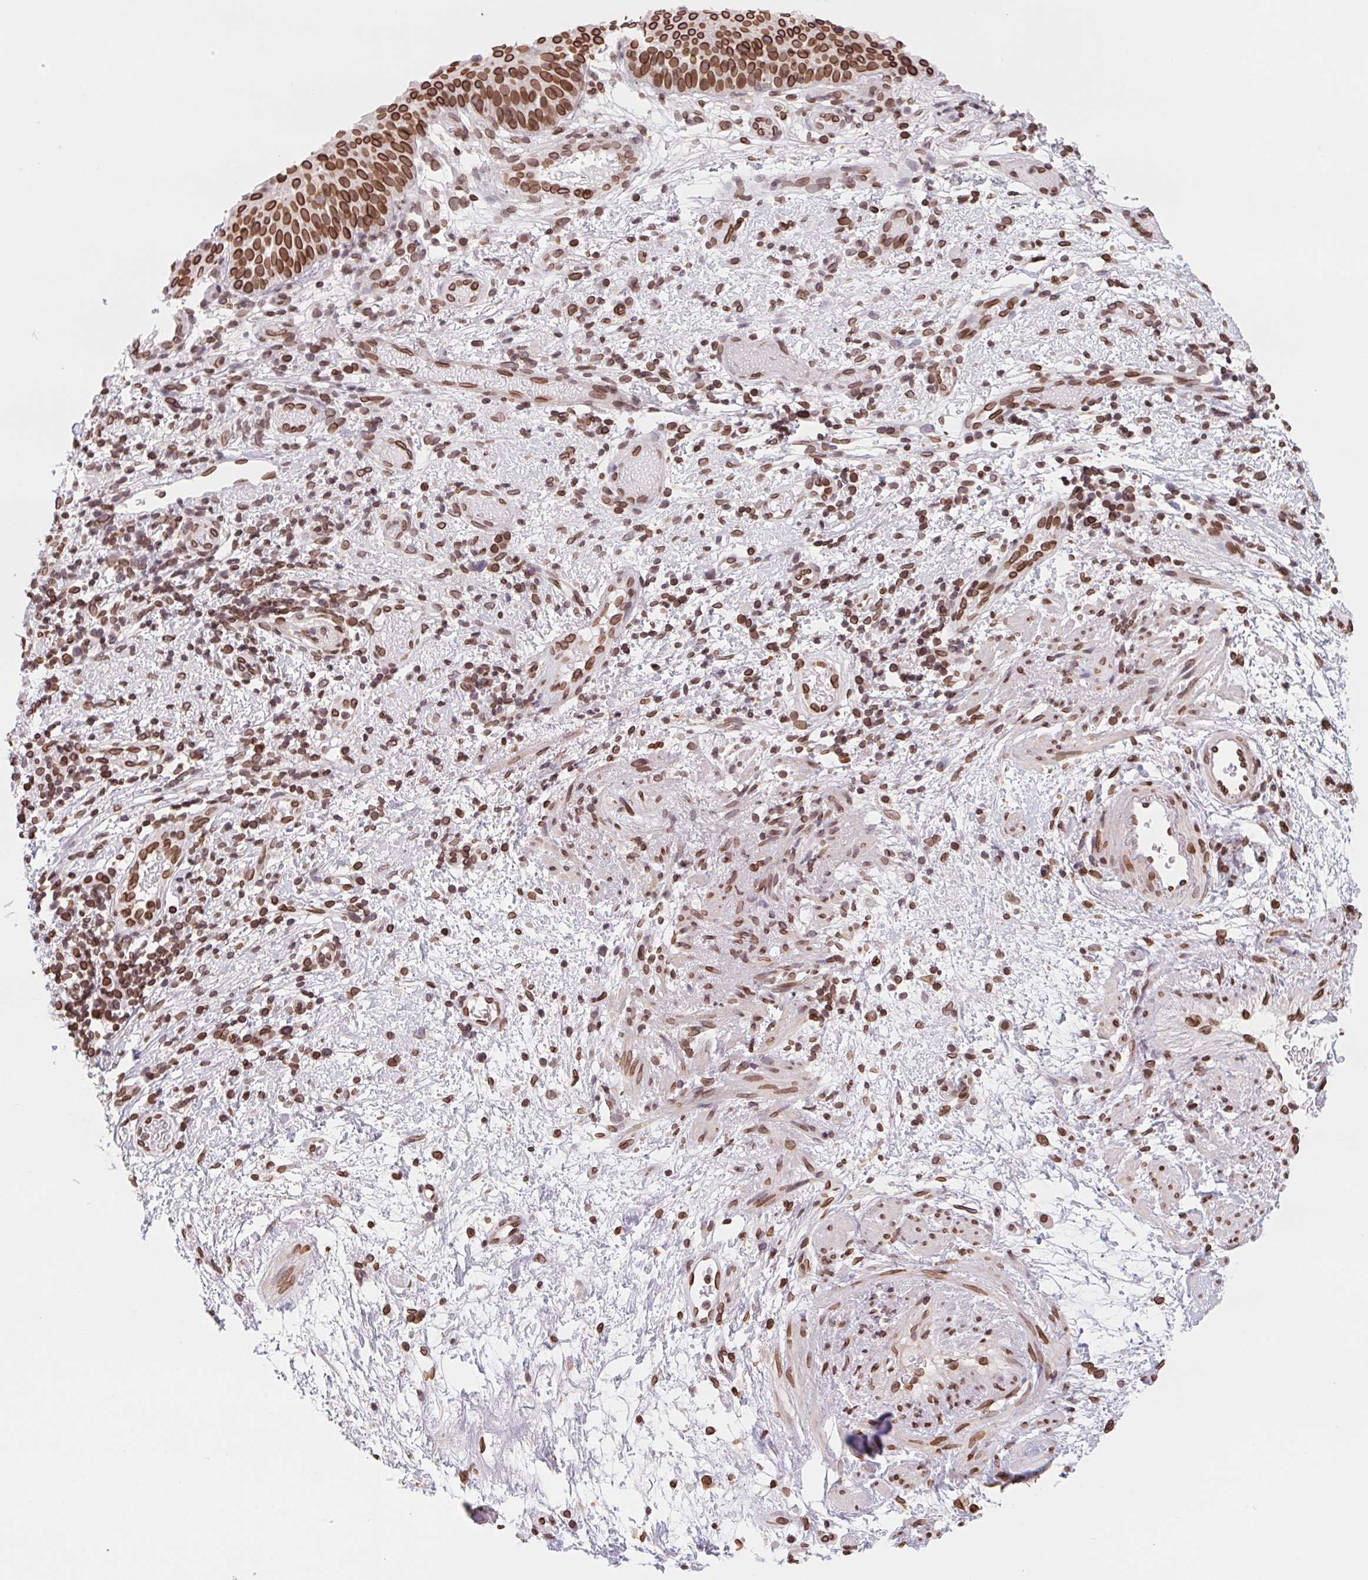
{"staining": {"intensity": "strong", "quantity": ">75%", "location": "cytoplasmic/membranous,nuclear"}, "tissue": "nasopharynx", "cell_type": "Respiratory epithelial cells", "image_type": "normal", "snomed": [{"axis": "morphology", "description": "Normal tissue, NOS"}, {"axis": "morphology", "description": "Inflammation, NOS"}, {"axis": "topography", "description": "Nasopharynx"}], "caption": "IHC (DAB (3,3'-diaminobenzidine)) staining of benign nasopharynx shows strong cytoplasmic/membranous,nuclear protein expression in approximately >75% of respiratory epithelial cells. Nuclei are stained in blue.", "gene": "LMNB2", "patient": {"sex": "male", "age": 54}}